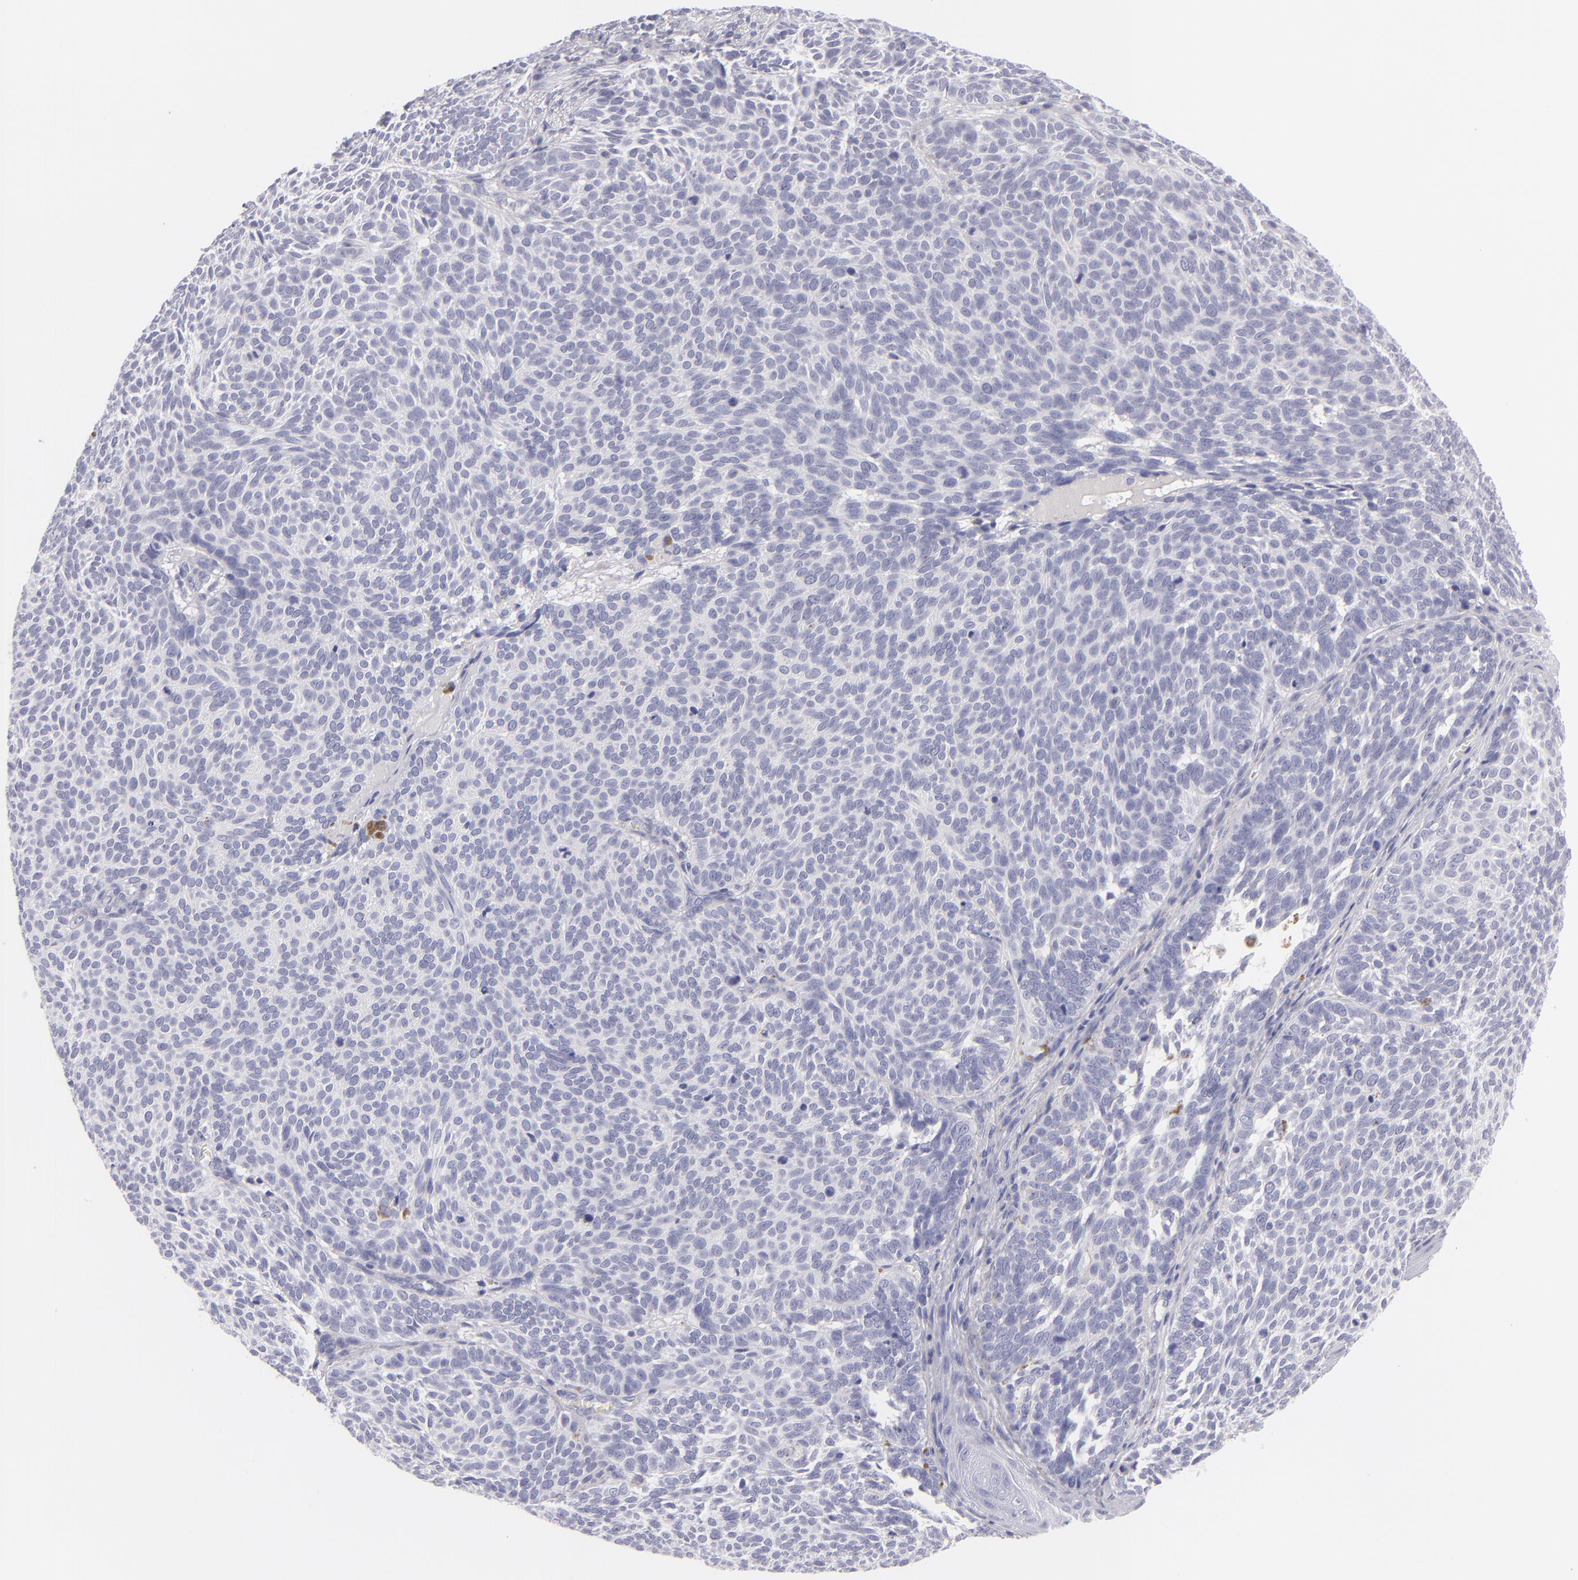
{"staining": {"intensity": "negative", "quantity": "none", "location": "none"}, "tissue": "skin cancer", "cell_type": "Tumor cells", "image_type": "cancer", "snomed": [{"axis": "morphology", "description": "Basal cell carcinoma"}, {"axis": "topography", "description": "Skin"}], "caption": "Tumor cells are negative for protein expression in human basal cell carcinoma (skin).", "gene": "VIL1", "patient": {"sex": "male", "age": 63}}